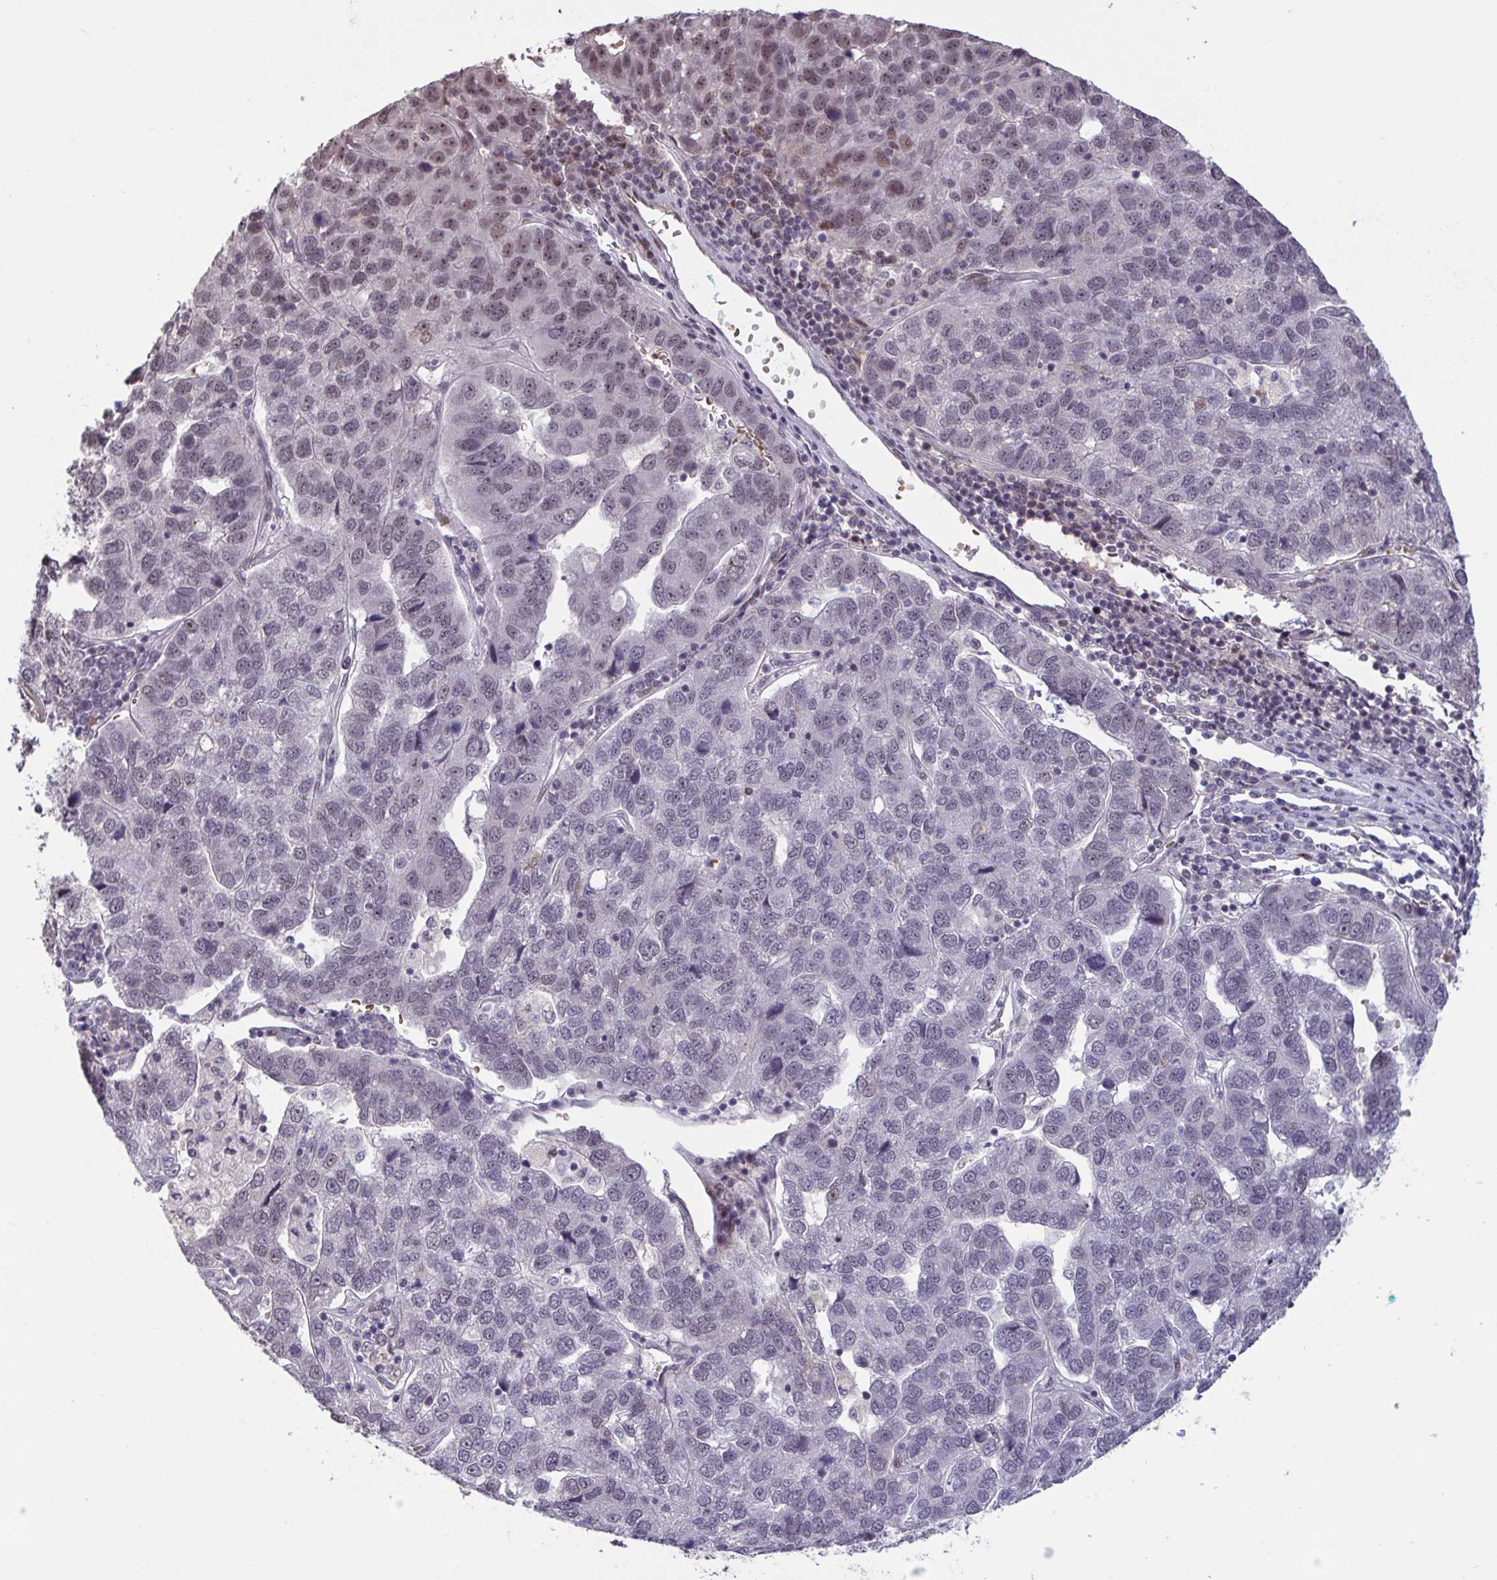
{"staining": {"intensity": "moderate", "quantity": "<25%", "location": "nuclear"}, "tissue": "pancreatic cancer", "cell_type": "Tumor cells", "image_type": "cancer", "snomed": [{"axis": "morphology", "description": "Adenocarcinoma, NOS"}, {"axis": "topography", "description": "Pancreas"}], "caption": "This is an image of immunohistochemistry (IHC) staining of pancreatic cancer, which shows moderate positivity in the nuclear of tumor cells.", "gene": "ZNF414", "patient": {"sex": "female", "age": 61}}